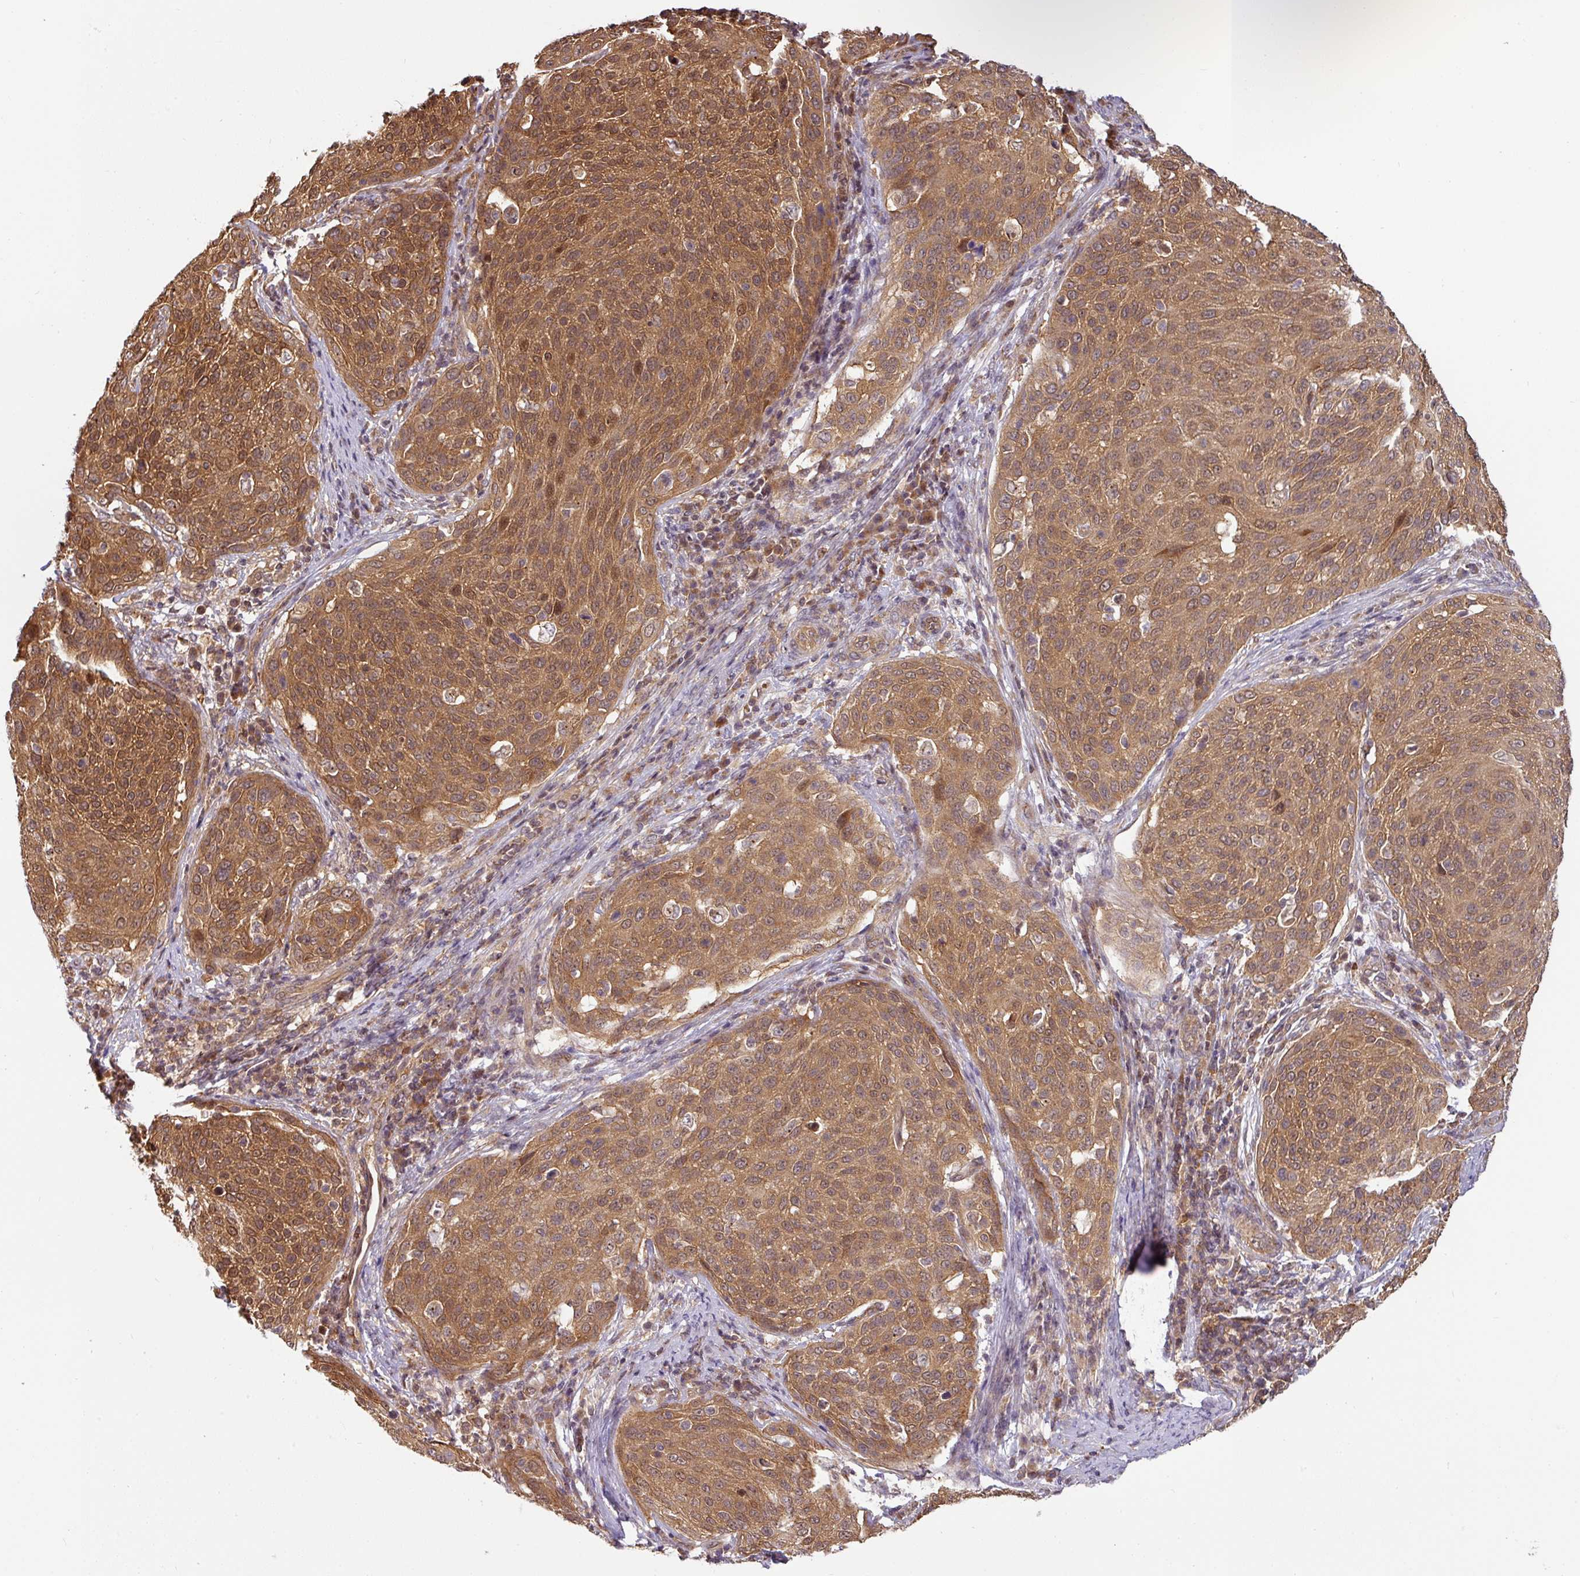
{"staining": {"intensity": "moderate", "quantity": ">75%", "location": "cytoplasmic/membranous,nuclear"}, "tissue": "cervical cancer", "cell_type": "Tumor cells", "image_type": "cancer", "snomed": [{"axis": "morphology", "description": "Squamous cell carcinoma, NOS"}, {"axis": "topography", "description": "Cervix"}], "caption": "A histopathology image of human cervical cancer stained for a protein exhibits moderate cytoplasmic/membranous and nuclear brown staining in tumor cells.", "gene": "SHB", "patient": {"sex": "female", "age": 31}}